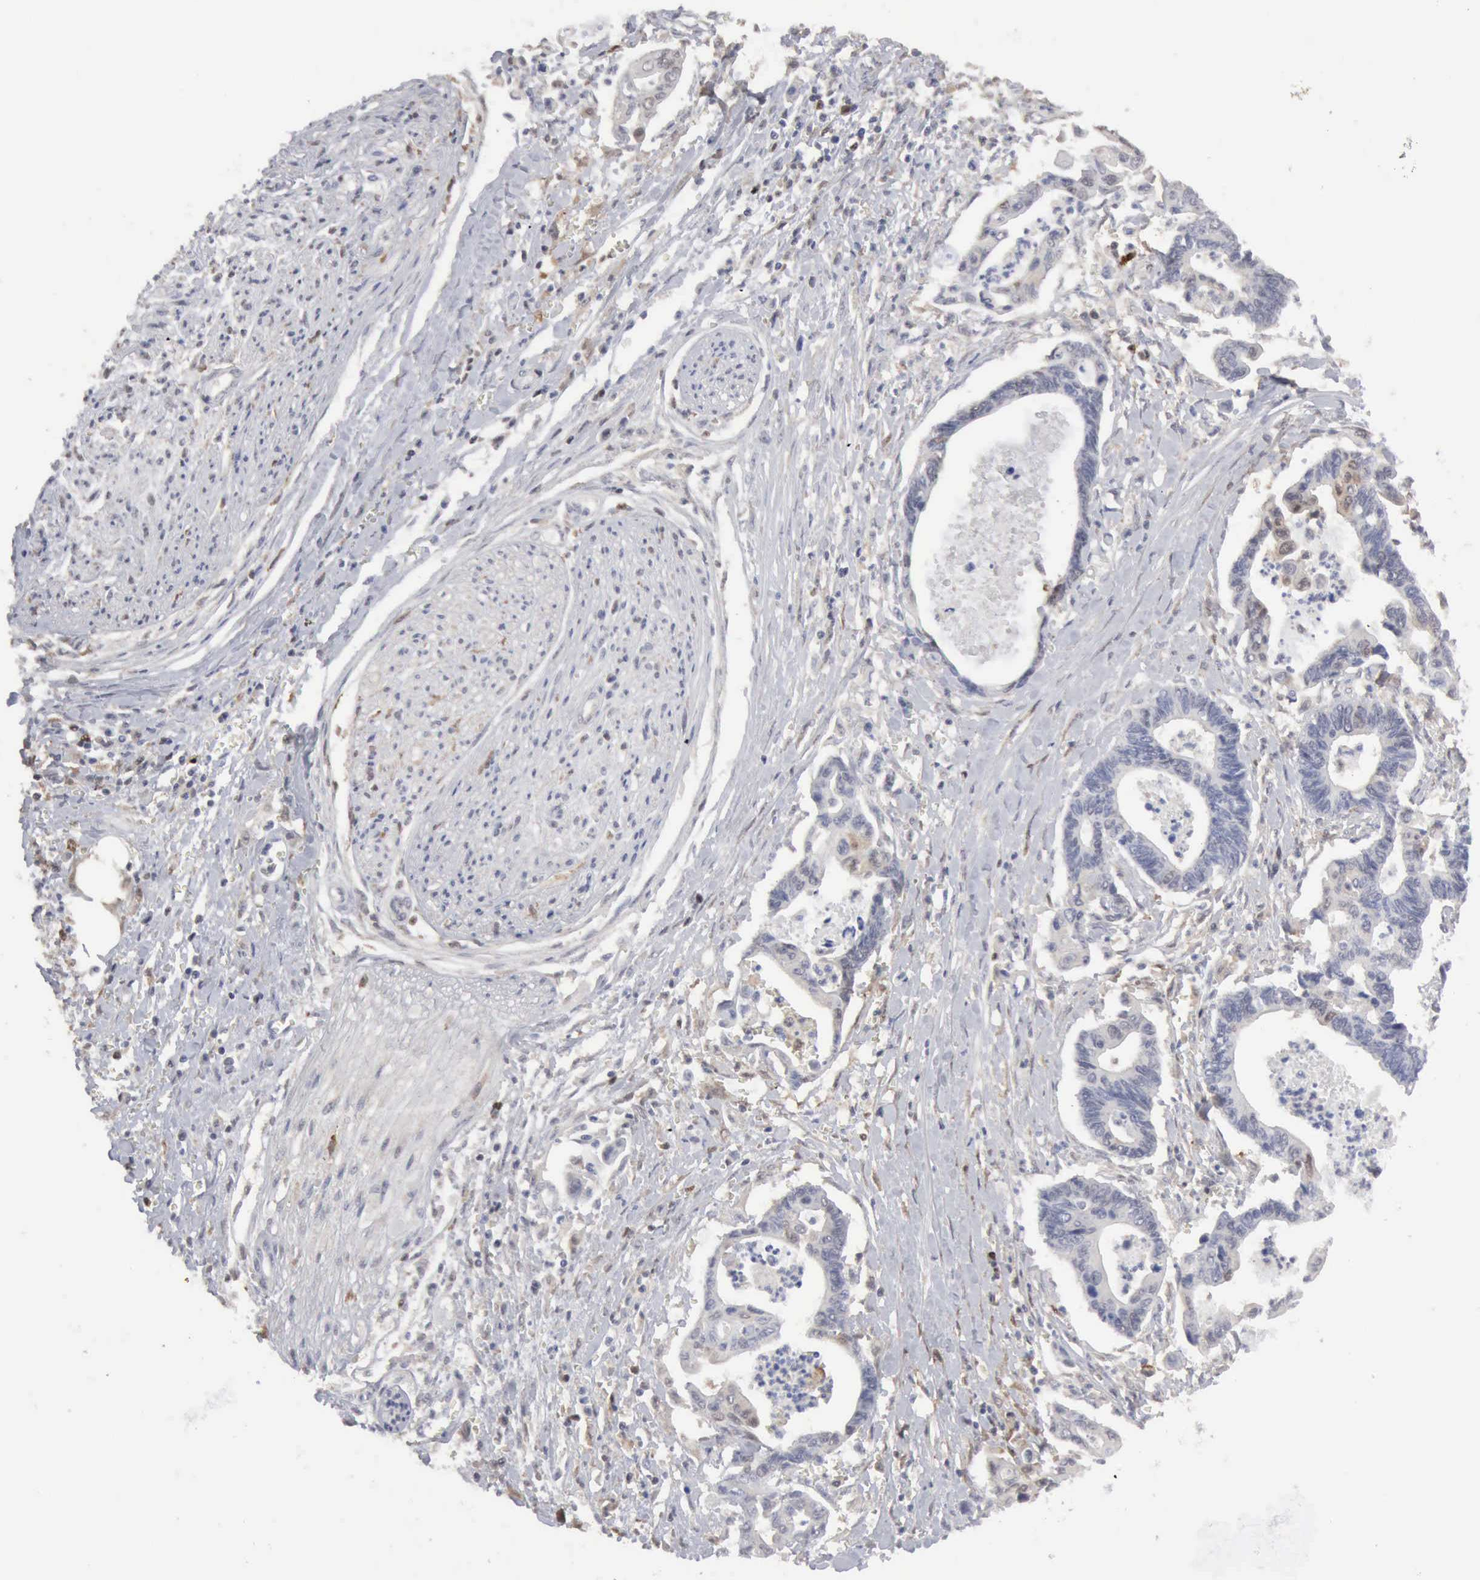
{"staining": {"intensity": "weak", "quantity": "<25%", "location": "cytoplasmic/membranous,nuclear"}, "tissue": "pancreatic cancer", "cell_type": "Tumor cells", "image_type": "cancer", "snomed": [{"axis": "morphology", "description": "Adenocarcinoma, NOS"}, {"axis": "topography", "description": "Pancreas"}], "caption": "Protein analysis of adenocarcinoma (pancreatic) shows no significant positivity in tumor cells.", "gene": "STAT1", "patient": {"sex": "female", "age": 70}}